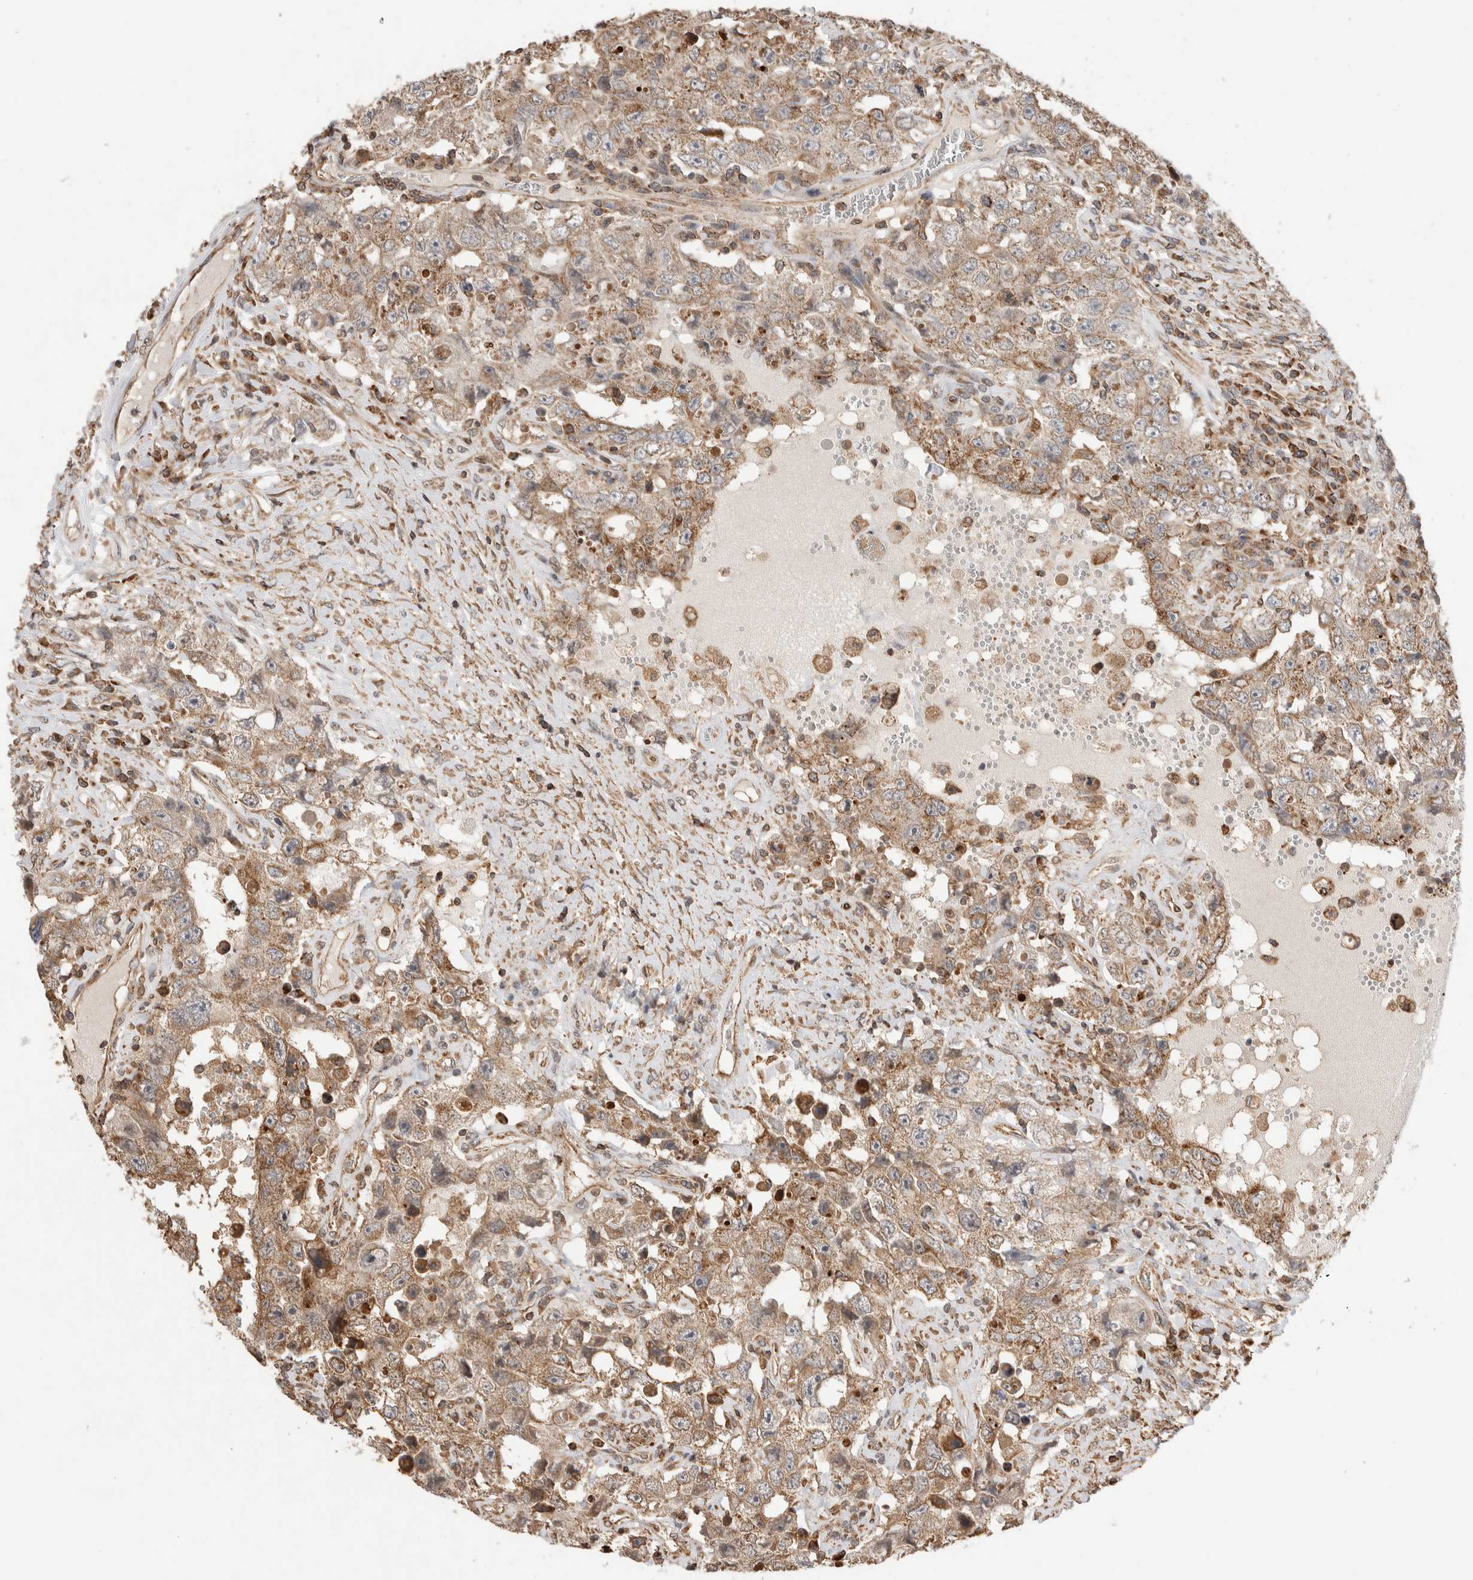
{"staining": {"intensity": "moderate", "quantity": "25%-75%", "location": "cytoplasmic/membranous"}, "tissue": "testis cancer", "cell_type": "Tumor cells", "image_type": "cancer", "snomed": [{"axis": "morphology", "description": "Carcinoma, Embryonal, NOS"}, {"axis": "topography", "description": "Testis"}], "caption": "Testis embryonal carcinoma tissue shows moderate cytoplasmic/membranous positivity in approximately 25%-75% of tumor cells, visualized by immunohistochemistry.", "gene": "IMMP2L", "patient": {"sex": "male", "age": 26}}